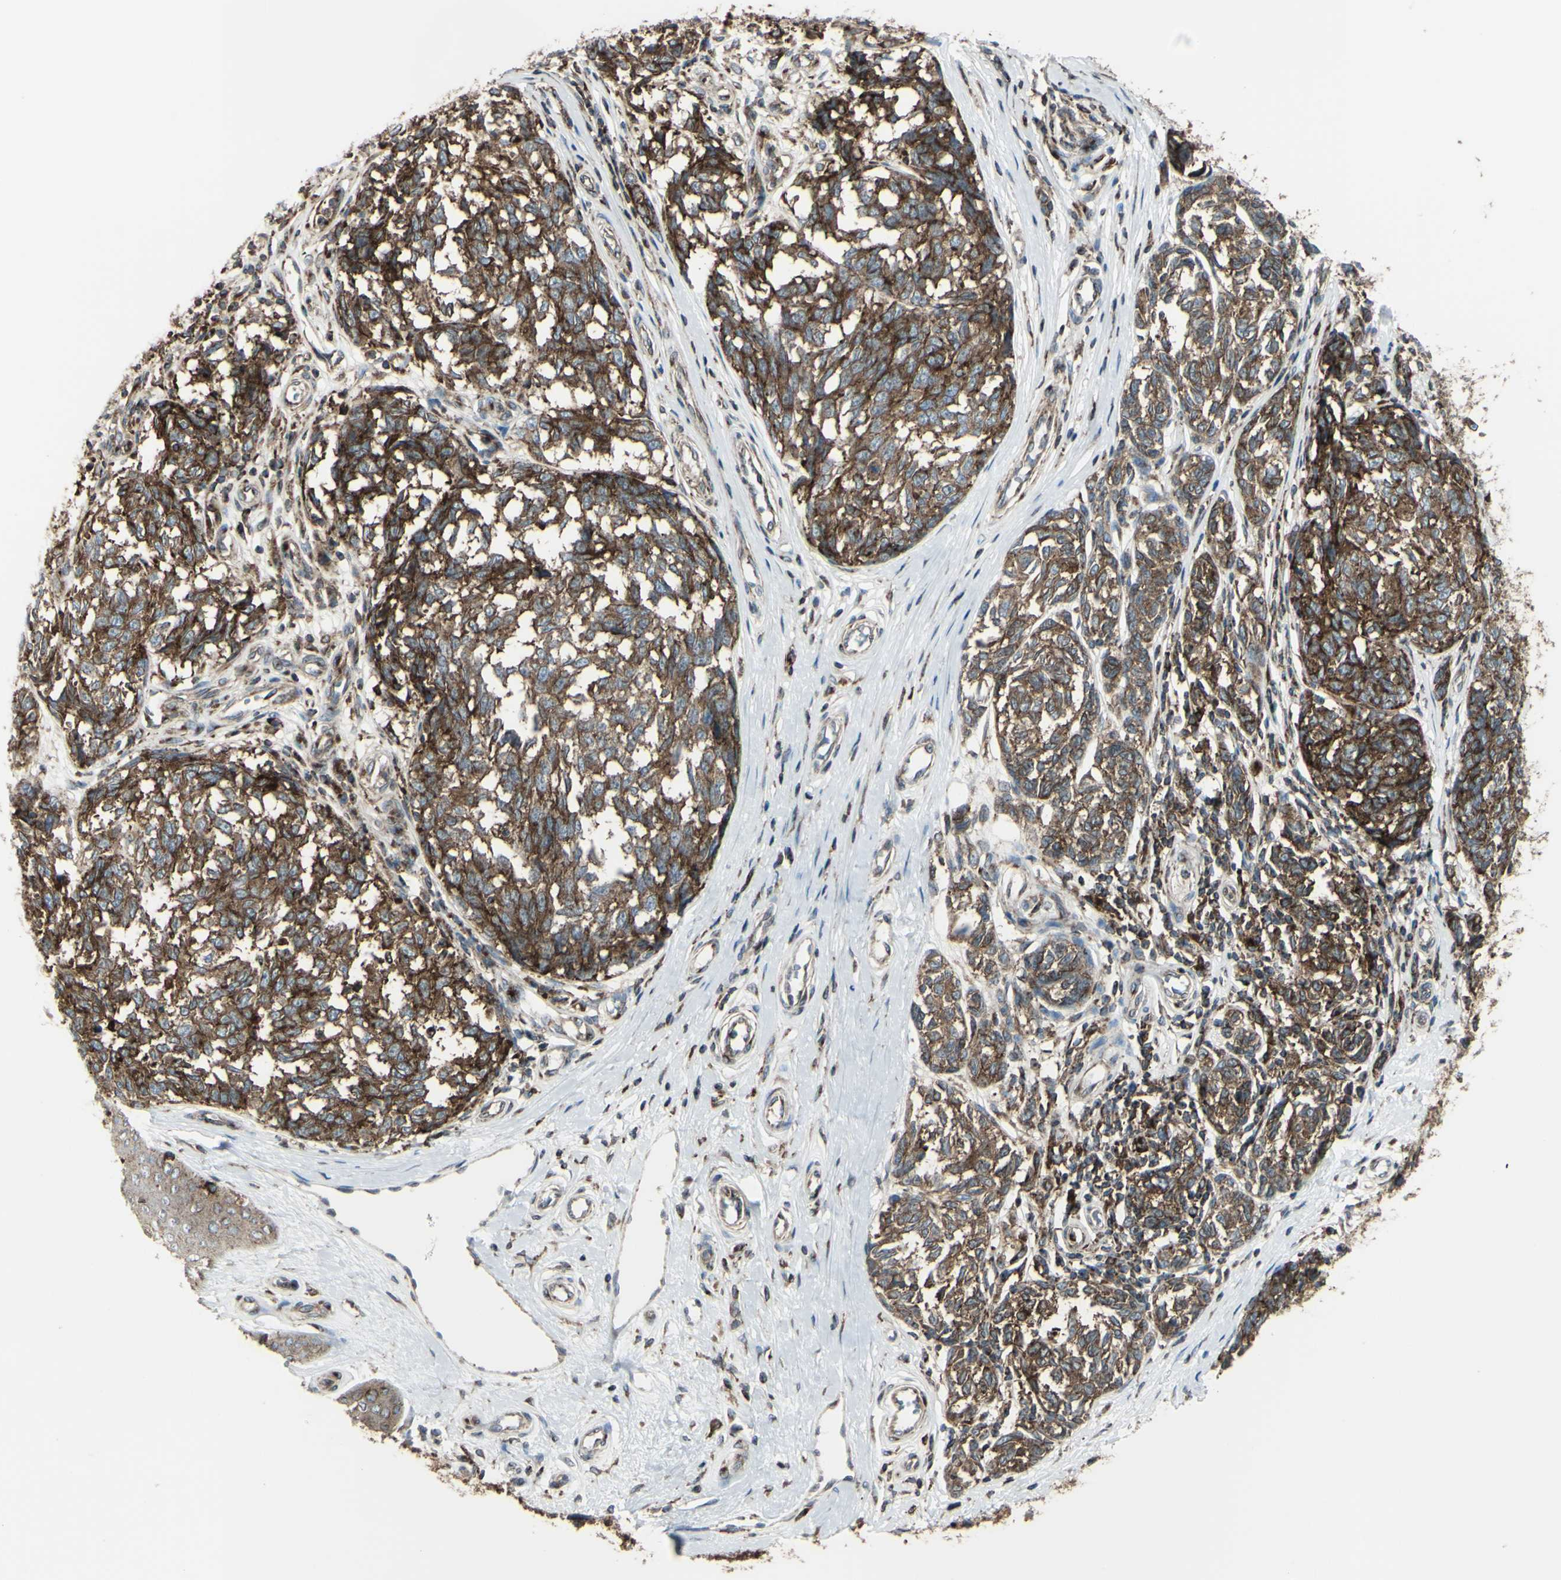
{"staining": {"intensity": "strong", "quantity": ">75%", "location": "cytoplasmic/membranous"}, "tissue": "melanoma", "cell_type": "Tumor cells", "image_type": "cancer", "snomed": [{"axis": "morphology", "description": "Malignant melanoma, NOS"}, {"axis": "topography", "description": "Skin"}], "caption": "A high-resolution image shows immunohistochemistry staining of malignant melanoma, which displays strong cytoplasmic/membranous staining in about >75% of tumor cells.", "gene": "NAPA", "patient": {"sex": "female", "age": 64}}